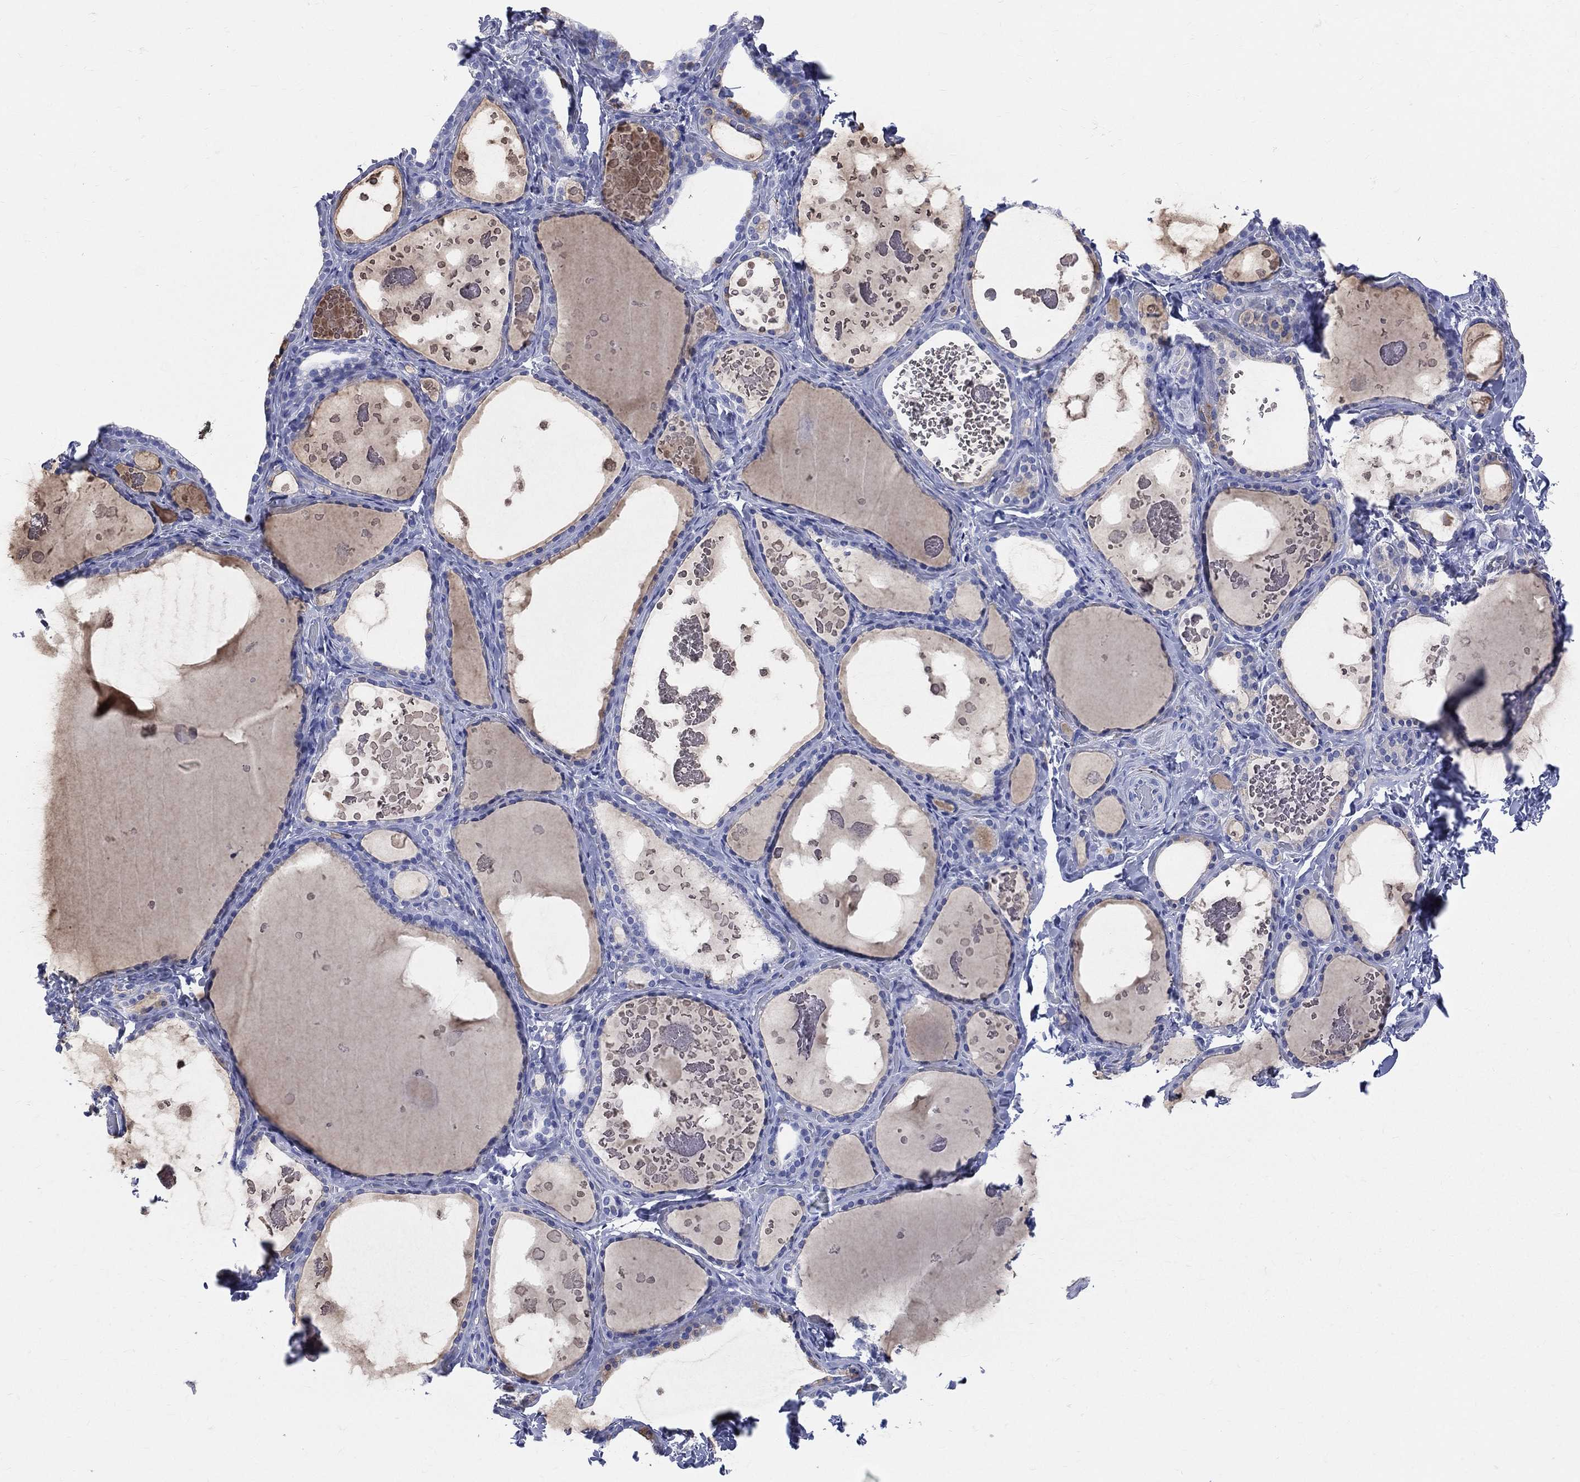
{"staining": {"intensity": "negative", "quantity": "none", "location": "none"}, "tissue": "thyroid gland", "cell_type": "Glandular cells", "image_type": "normal", "snomed": [{"axis": "morphology", "description": "Normal tissue, NOS"}, {"axis": "topography", "description": "Thyroid gland"}], "caption": "This is an immunohistochemistry histopathology image of unremarkable thyroid gland. There is no expression in glandular cells.", "gene": "SYP", "patient": {"sex": "female", "age": 56}}